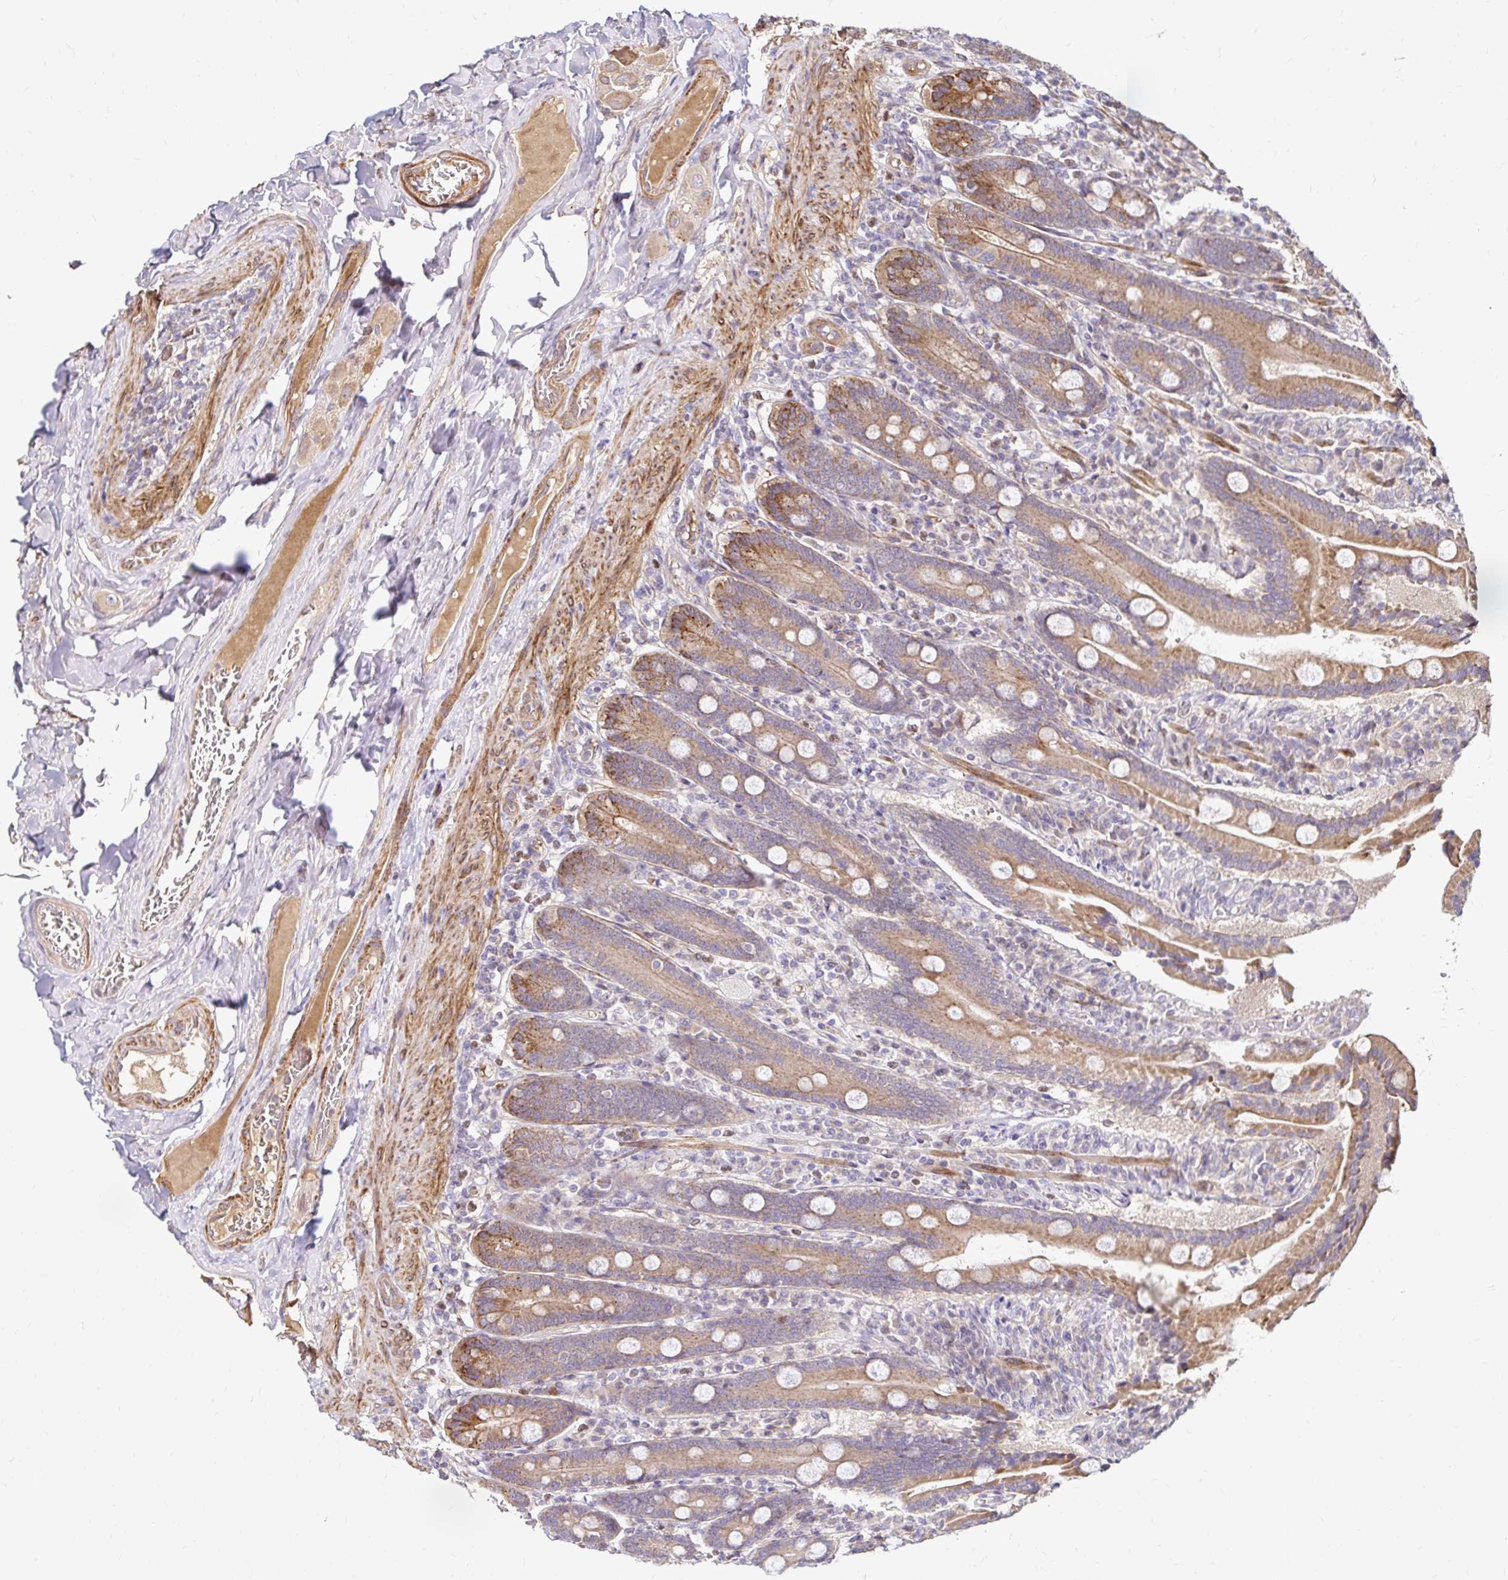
{"staining": {"intensity": "moderate", "quantity": ">75%", "location": "cytoplasmic/membranous"}, "tissue": "duodenum", "cell_type": "Glandular cells", "image_type": "normal", "snomed": [{"axis": "morphology", "description": "Normal tissue, NOS"}, {"axis": "topography", "description": "Duodenum"}], "caption": "A histopathology image of human duodenum stained for a protein exhibits moderate cytoplasmic/membranous brown staining in glandular cells. The staining was performed using DAB, with brown indicating positive protein expression. Nuclei are stained blue with hematoxylin.", "gene": "ARHGEF37", "patient": {"sex": "female", "age": 62}}